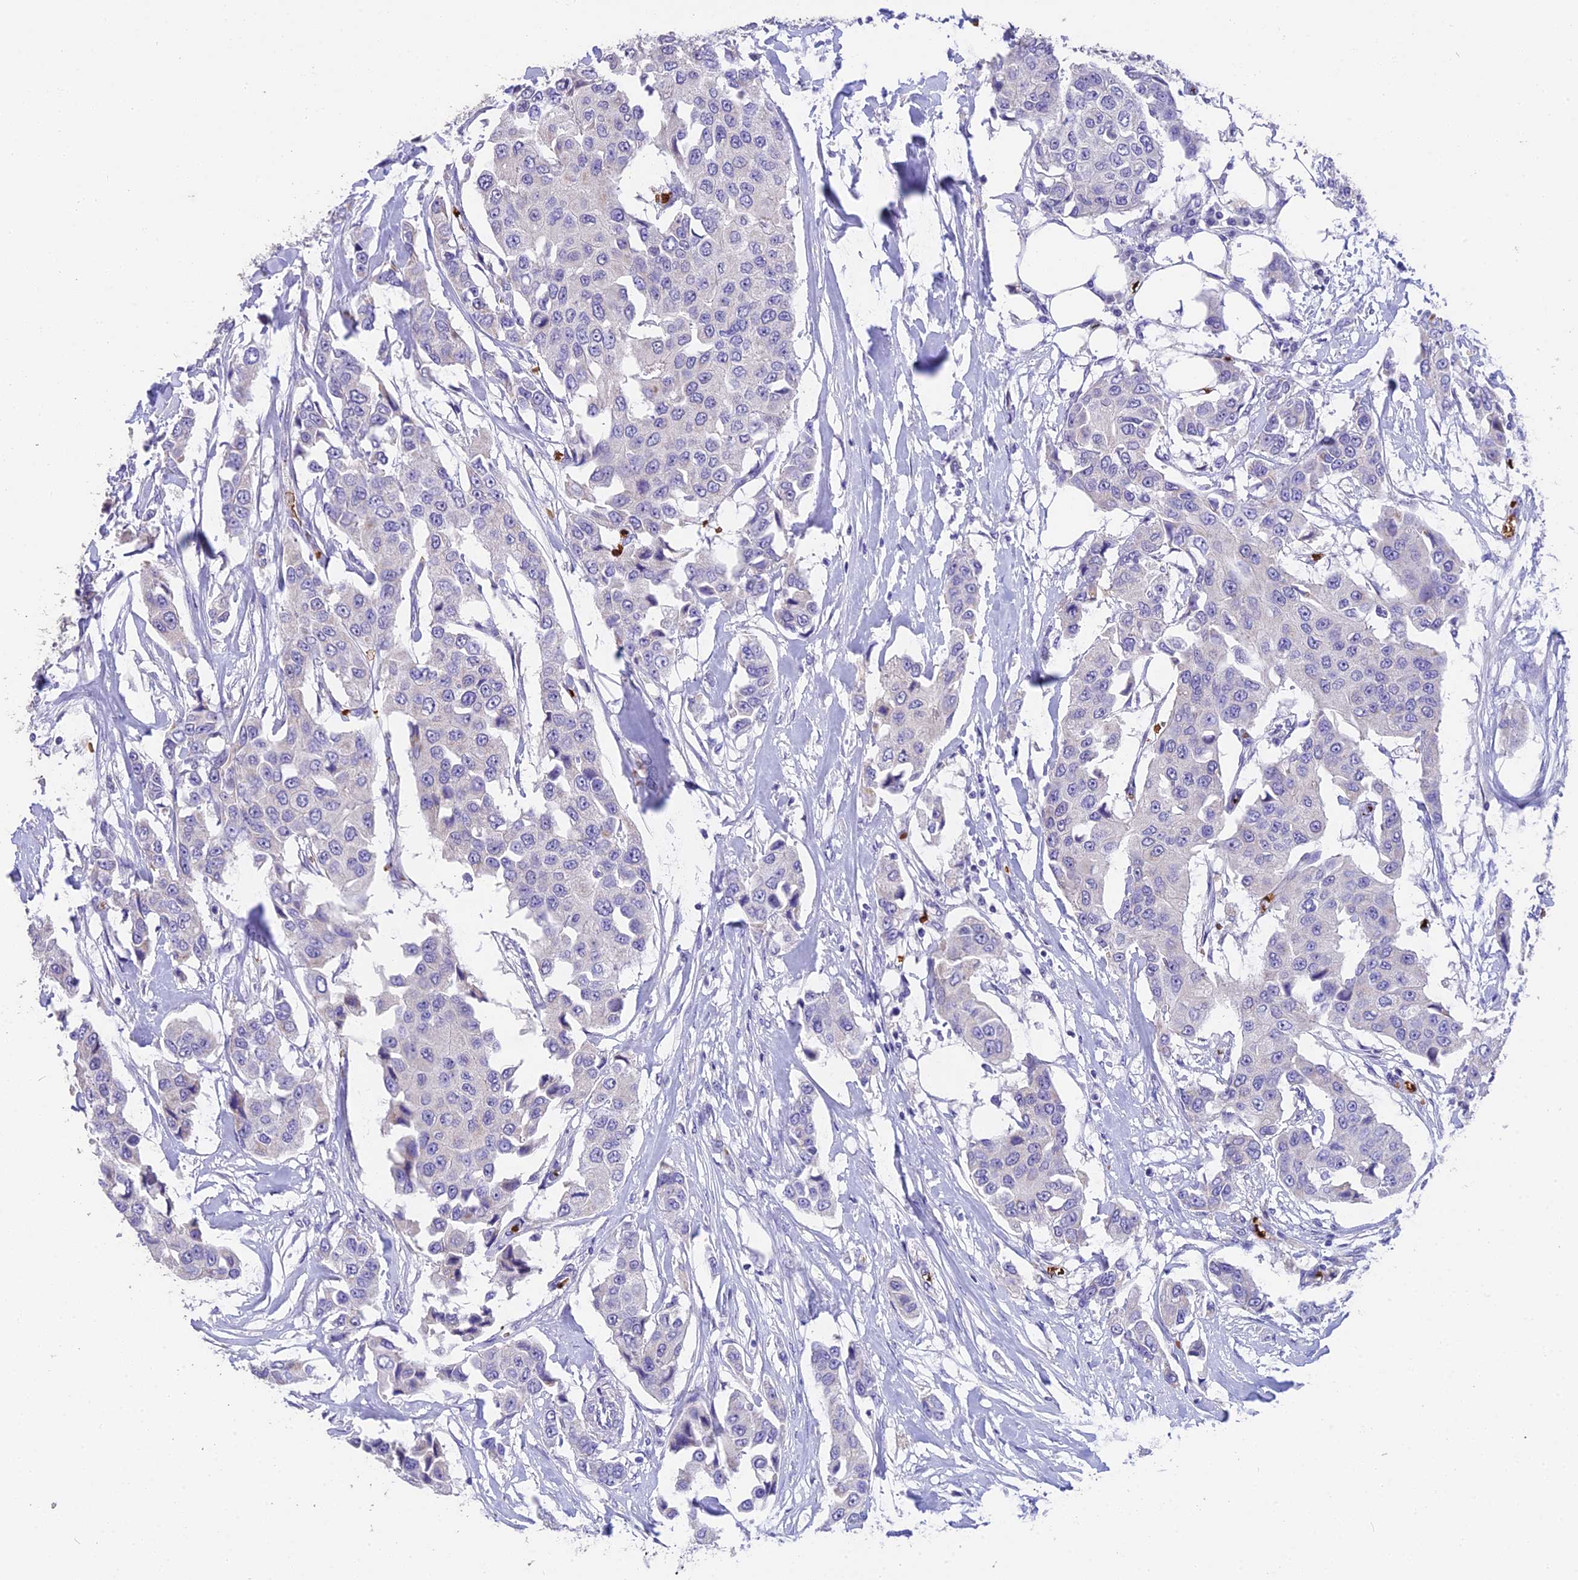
{"staining": {"intensity": "negative", "quantity": "none", "location": "none"}, "tissue": "breast cancer", "cell_type": "Tumor cells", "image_type": "cancer", "snomed": [{"axis": "morphology", "description": "Duct carcinoma"}, {"axis": "topography", "description": "Breast"}], "caption": "Immunohistochemistry histopathology image of neoplastic tissue: invasive ductal carcinoma (breast) stained with DAB (3,3'-diaminobenzidine) displays no significant protein positivity in tumor cells. (Brightfield microscopy of DAB IHC at high magnification).", "gene": "TNNC2", "patient": {"sex": "female", "age": 80}}